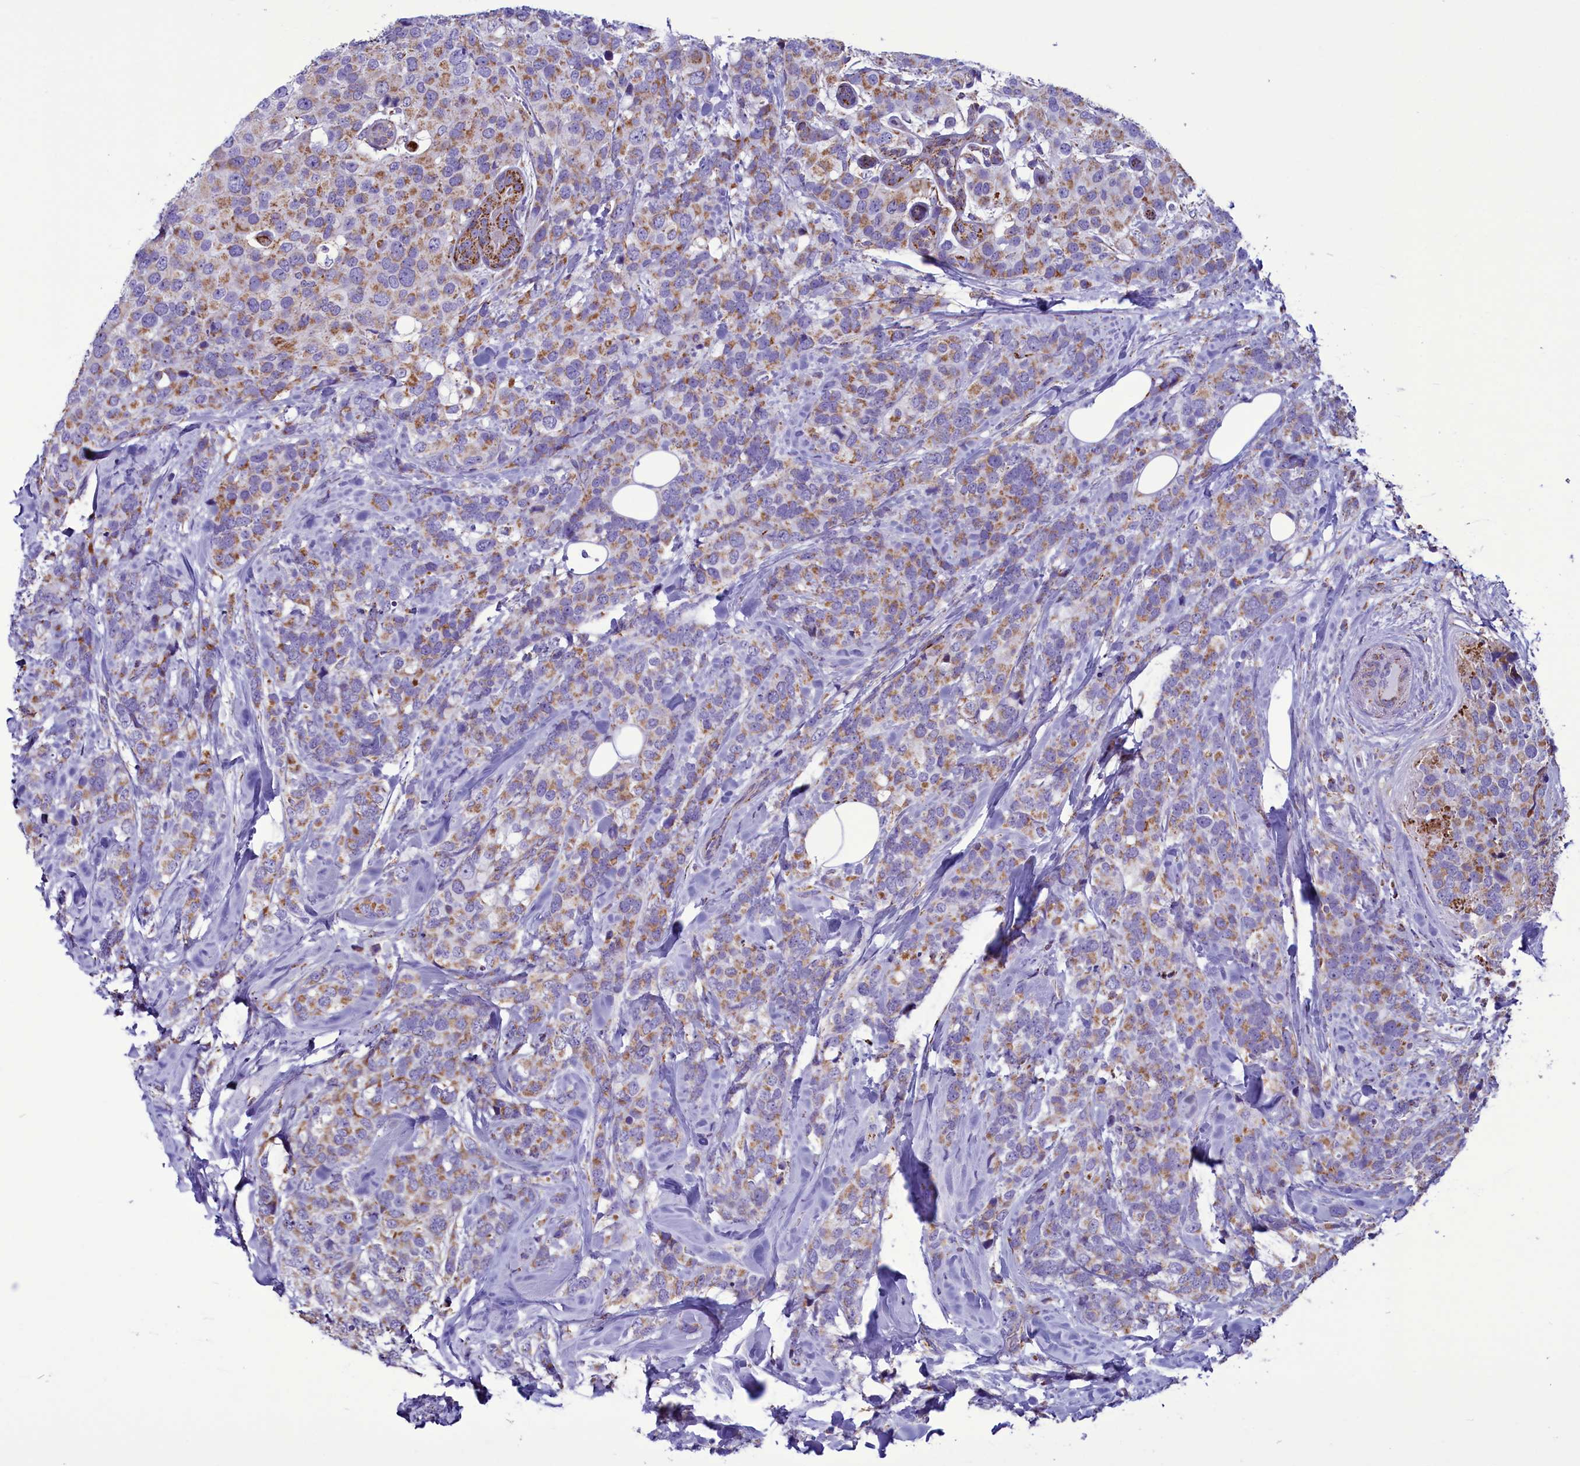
{"staining": {"intensity": "moderate", "quantity": "25%-75%", "location": "cytoplasmic/membranous"}, "tissue": "breast cancer", "cell_type": "Tumor cells", "image_type": "cancer", "snomed": [{"axis": "morphology", "description": "Lobular carcinoma"}, {"axis": "topography", "description": "Breast"}], "caption": "High-magnification brightfield microscopy of lobular carcinoma (breast) stained with DAB (3,3'-diaminobenzidine) (brown) and counterstained with hematoxylin (blue). tumor cells exhibit moderate cytoplasmic/membranous staining is seen in about25%-75% of cells.", "gene": "ICA1L", "patient": {"sex": "female", "age": 59}}